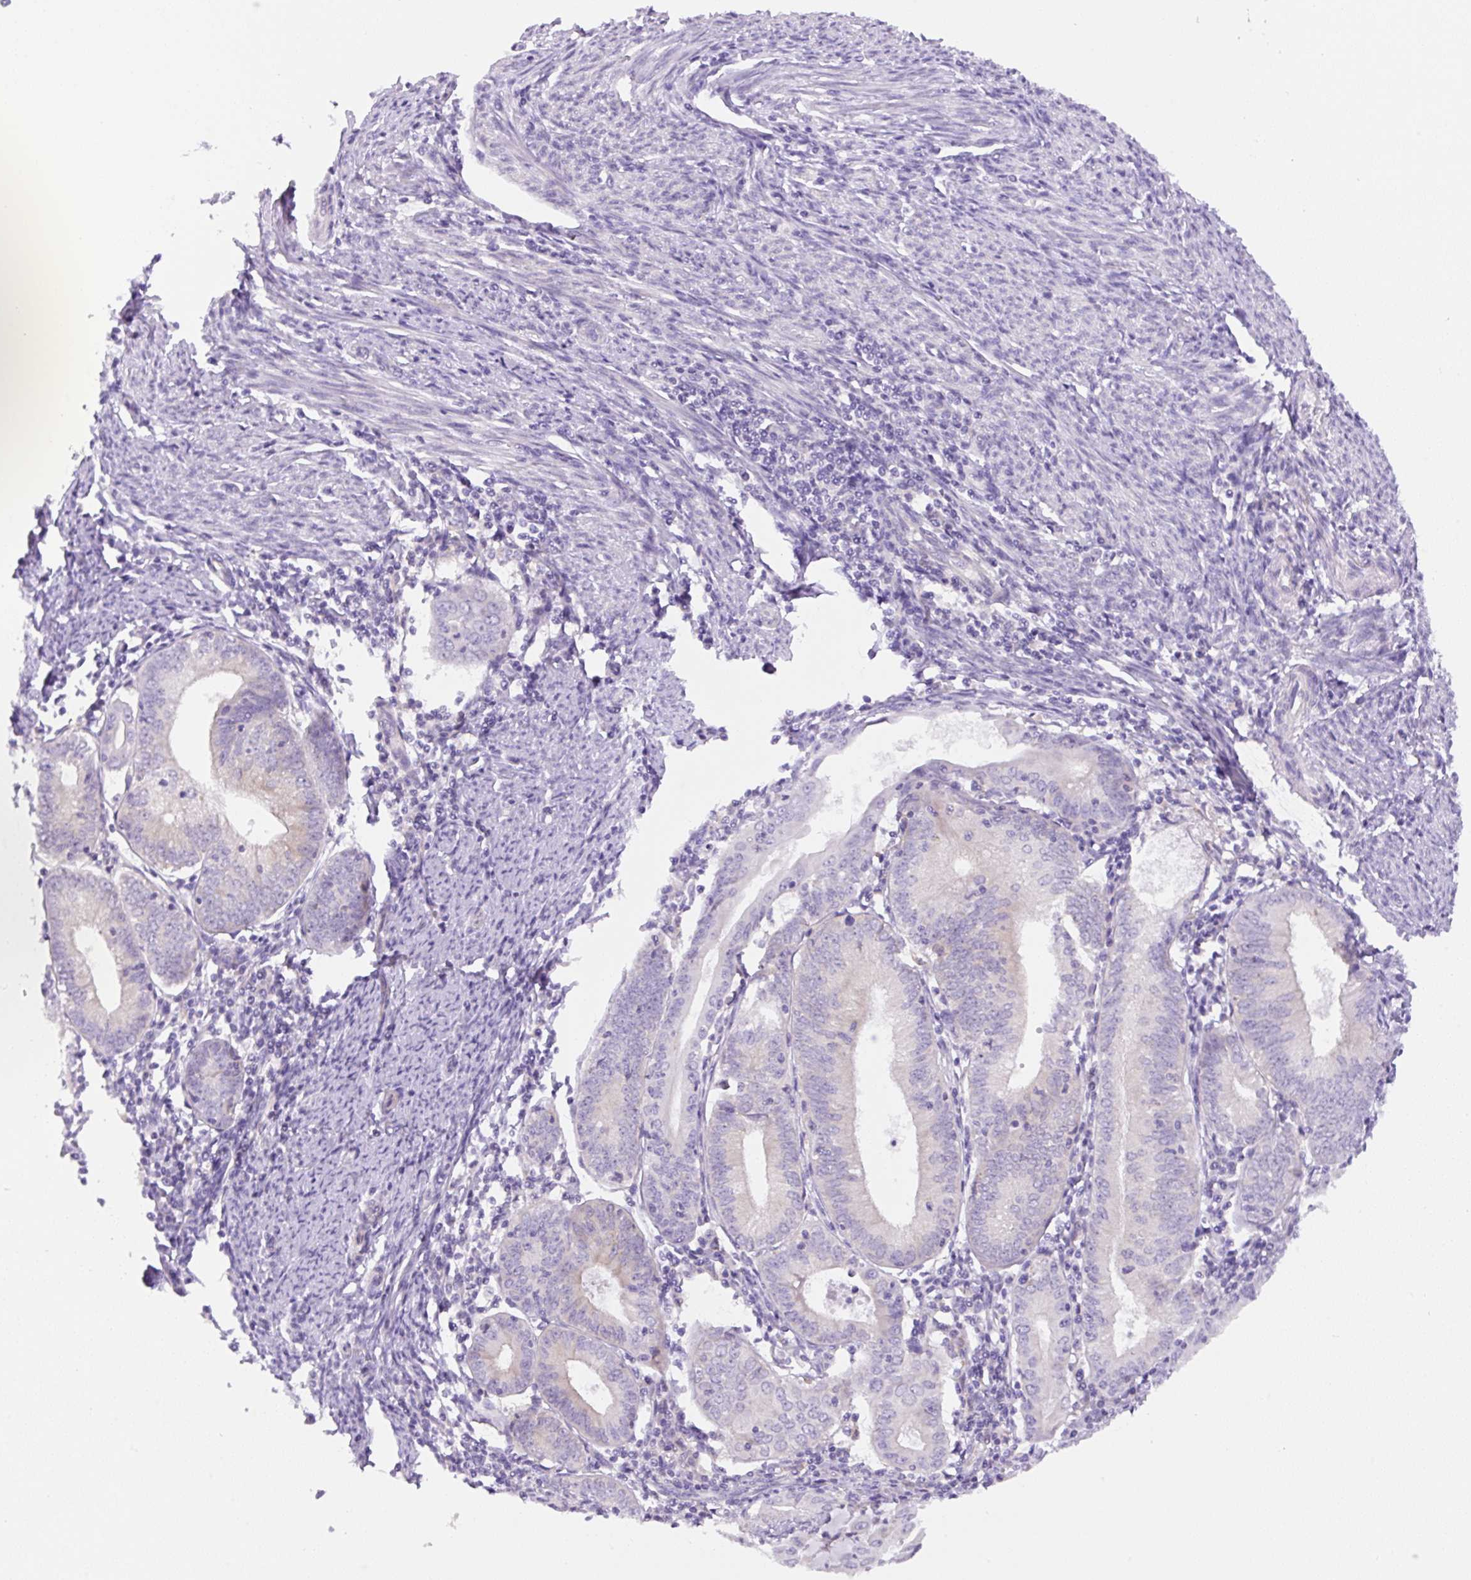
{"staining": {"intensity": "moderate", "quantity": "25%-75%", "location": "cytoplasmic/membranous"}, "tissue": "endometrial cancer", "cell_type": "Tumor cells", "image_type": "cancer", "snomed": [{"axis": "morphology", "description": "Adenocarcinoma, NOS"}, {"axis": "topography", "description": "Endometrium"}], "caption": "Endometrial cancer (adenocarcinoma) stained with a protein marker displays moderate staining in tumor cells.", "gene": "CAMK2B", "patient": {"sex": "female", "age": 60}}